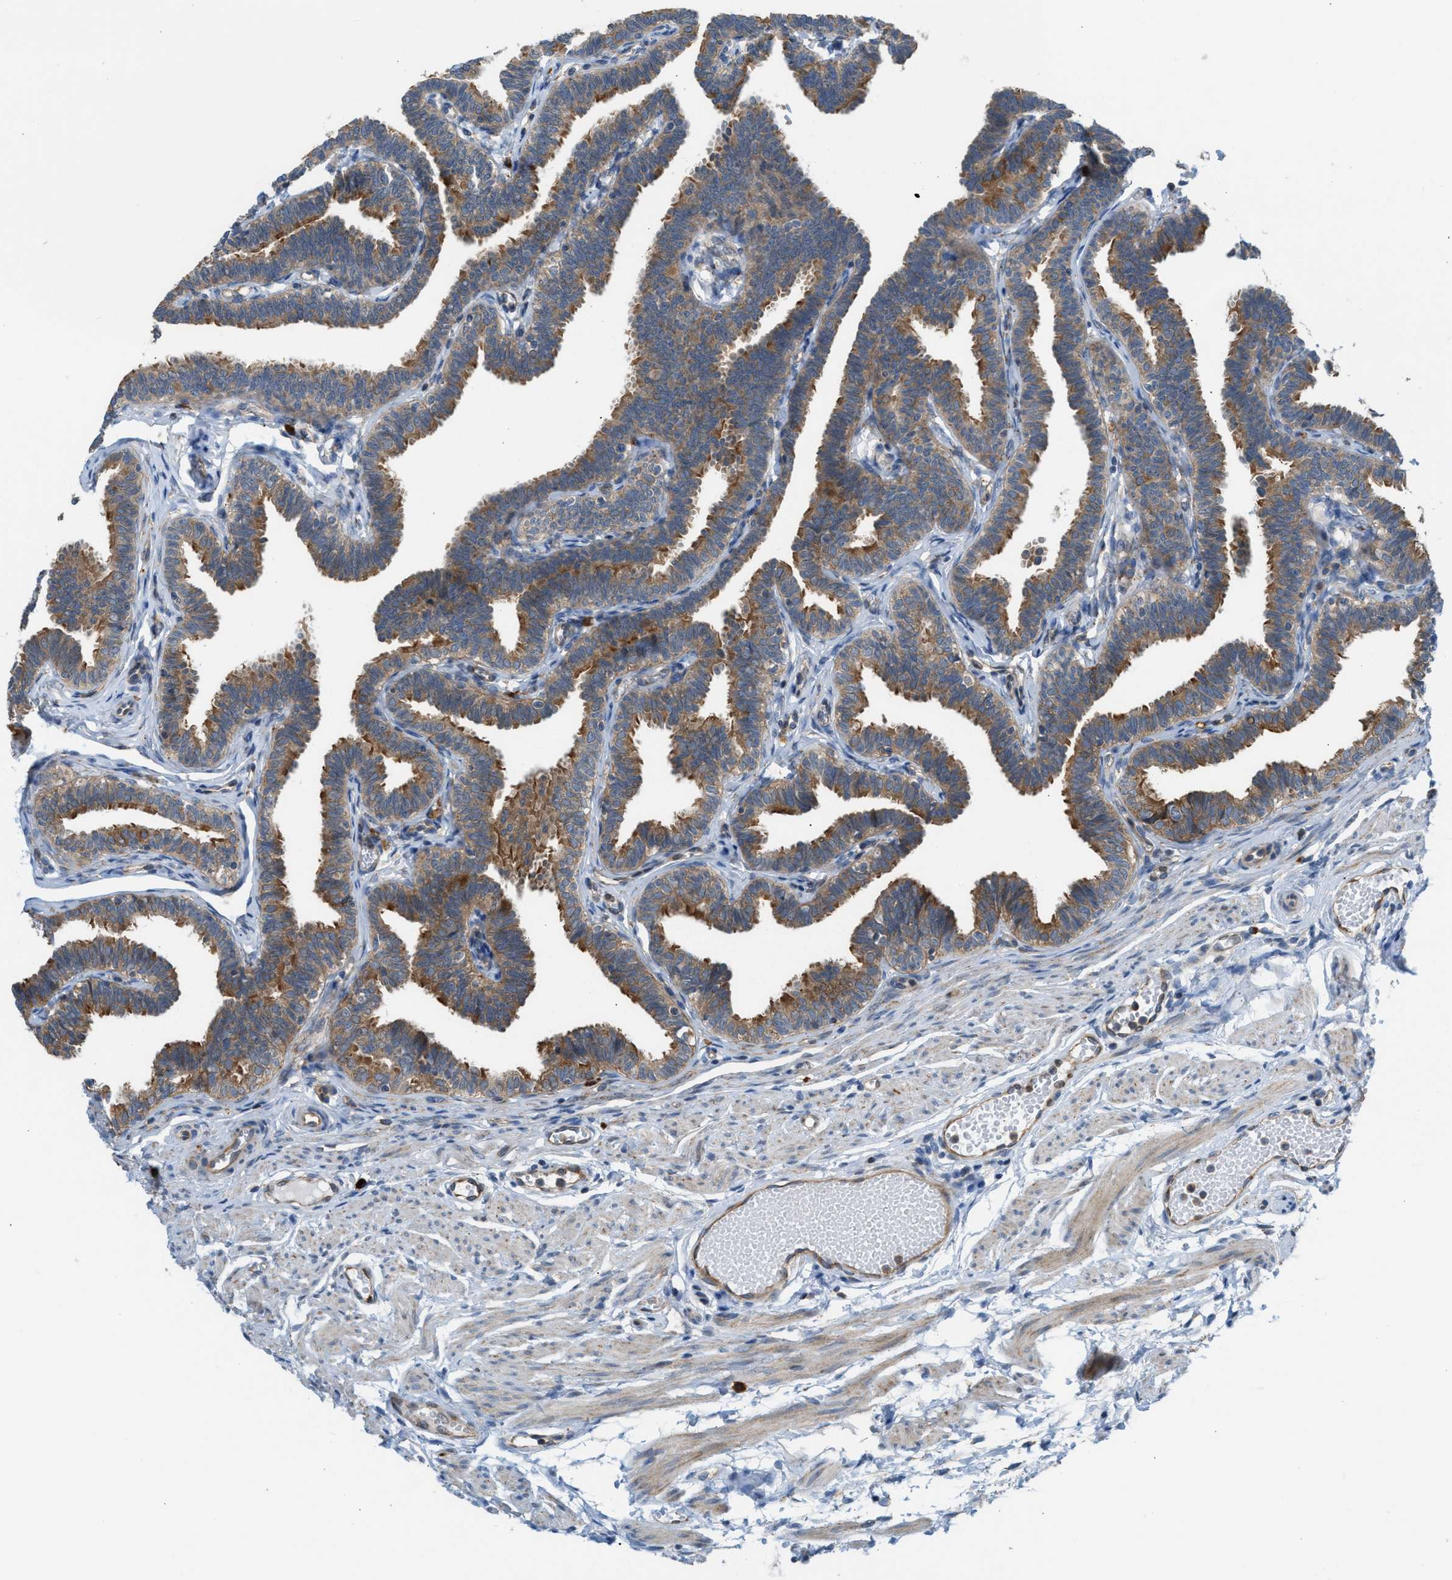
{"staining": {"intensity": "moderate", "quantity": "25%-75%", "location": "cytoplasmic/membranous"}, "tissue": "fallopian tube", "cell_type": "Glandular cells", "image_type": "normal", "snomed": [{"axis": "morphology", "description": "Normal tissue, NOS"}, {"axis": "topography", "description": "Fallopian tube"}, {"axis": "topography", "description": "Ovary"}], "caption": "This micrograph displays immunohistochemistry (IHC) staining of benign fallopian tube, with medium moderate cytoplasmic/membranous expression in about 25%-75% of glandular cells.", "gene": "PDCL", "patient": {"sex": "female", "age": 23}}